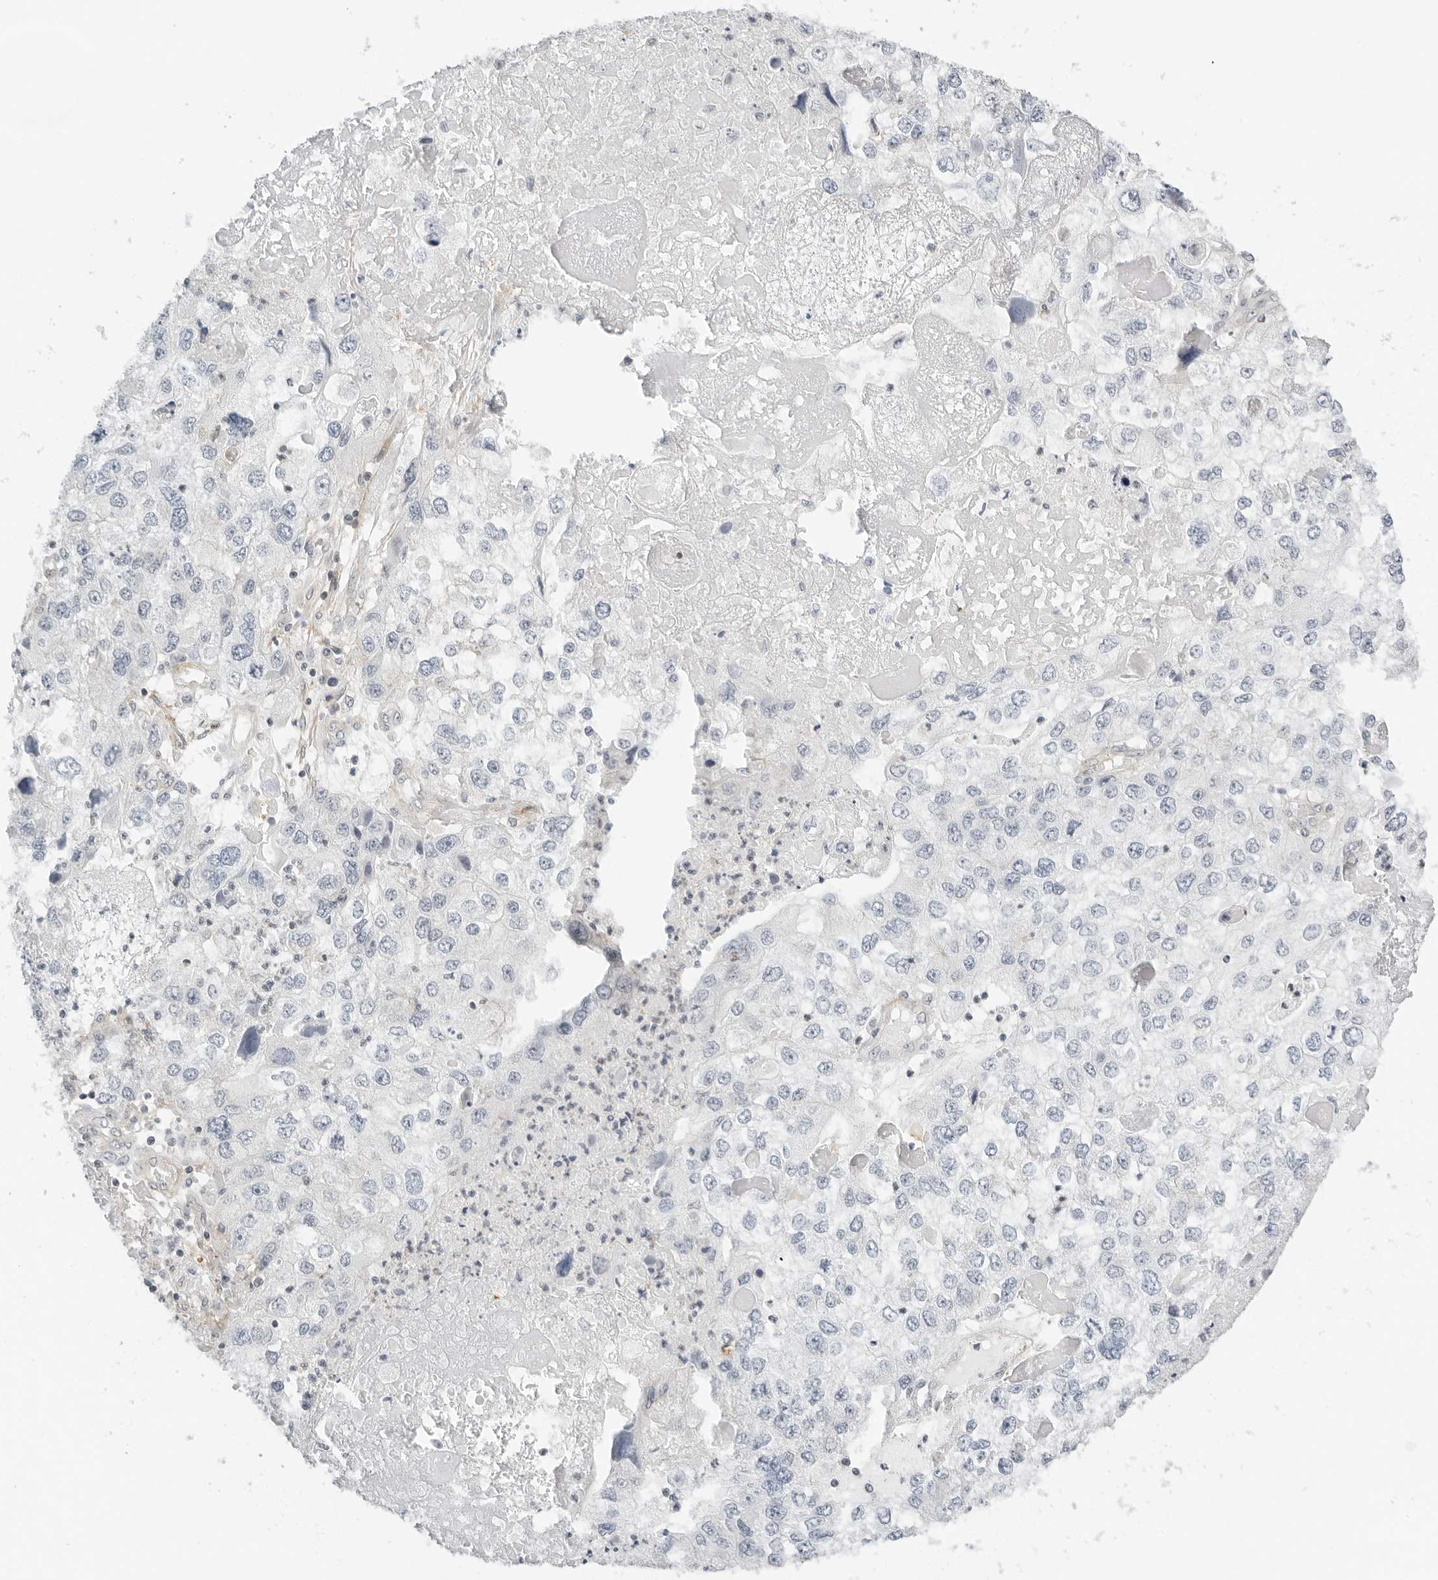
{"staining": {"intensity": "negative", "quantity": "none", "location": "none"}, "tissue": "endometrial cancer", "cell_type": "Tumor cells", "image_type": "cancer", "snomed": [{"axis": "morphology", "description": "Adenocarcinoma, NOS"}, {"axis": "topography", "description": "Endometrium"}], "caption": "A high-resolution histopathology image shows immunohistochemistry (IHC) staining of endometrial cancer, which shows no significant positivity in tumor cells.", "gene": "OSCP1", "patient": {"sex": "female", "age": 49}}